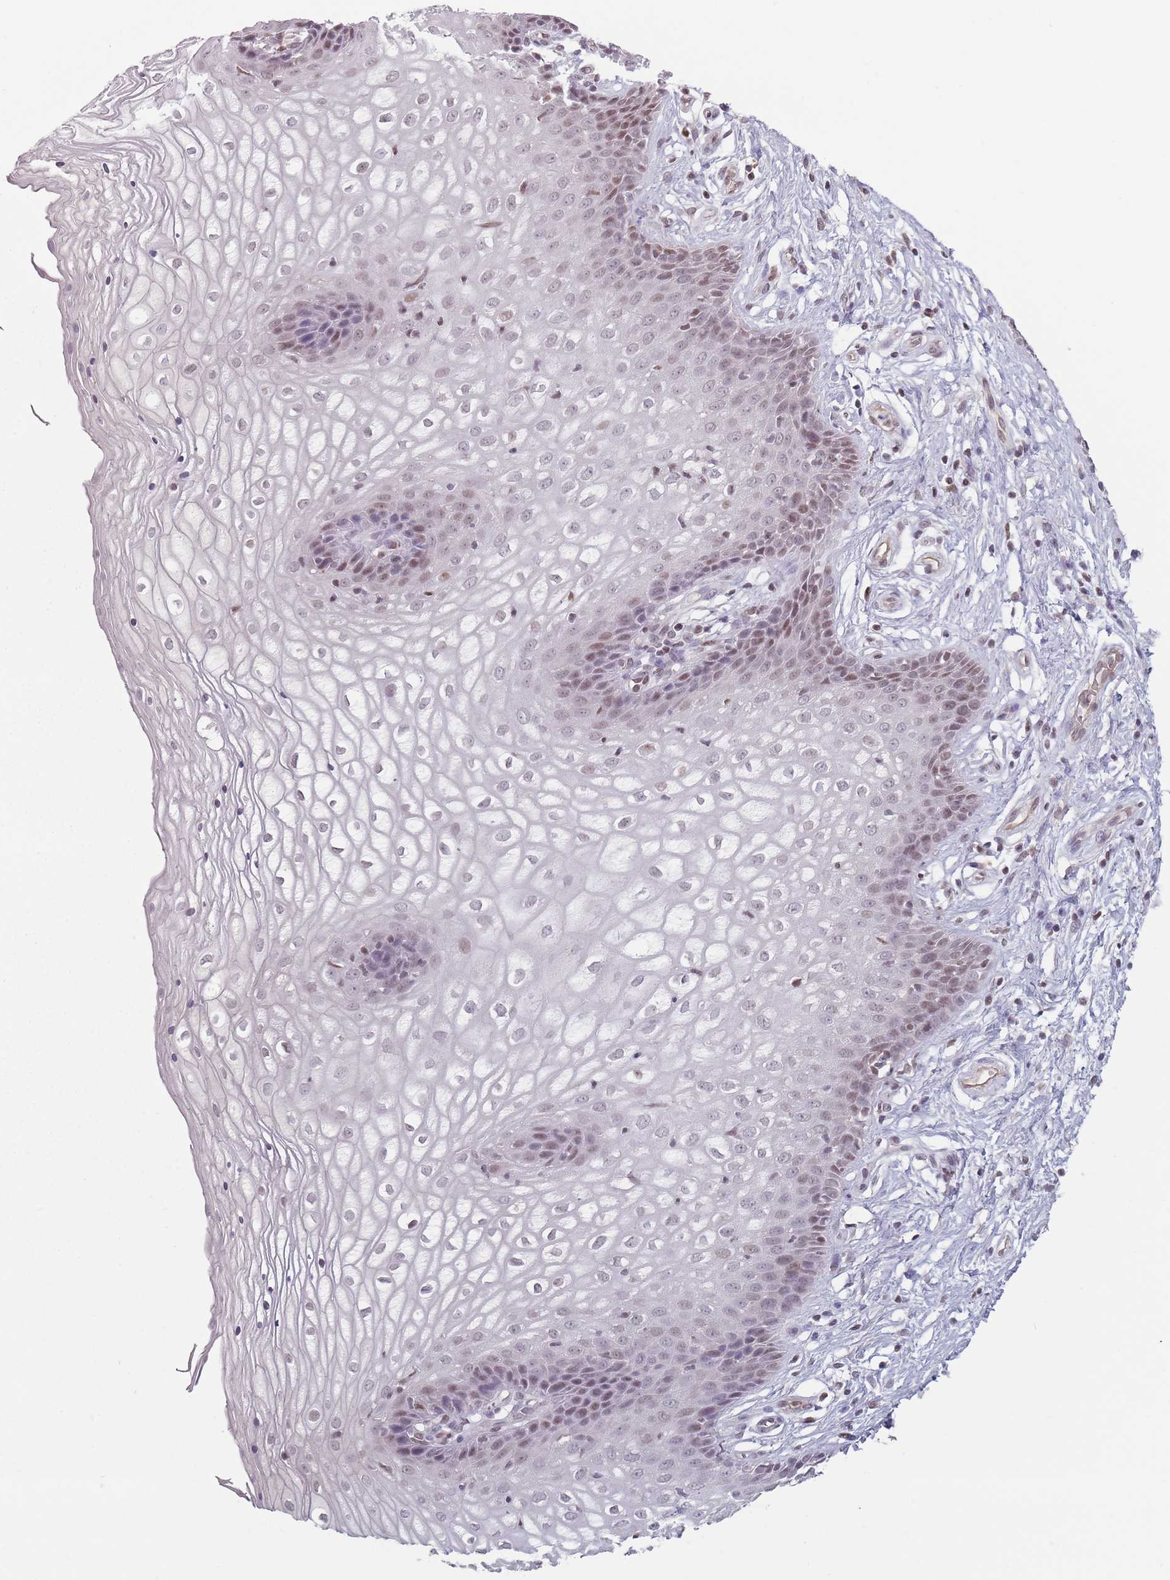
{"staining": {"intensity": "moderate", "quantity": "<25%", "location": "nuclear"}, "tissue": "vagina", "cell_type": "Squamous epithelial cells", "image_type": "normal", "snomed": [{"axis": "morphology", "description": "Normal tissue, NOS"}, {"axis": "topography", "description": "Vagina"}], "caption": "IHC of benign vagina shows low levels of moderate nuclear positivity in approximately <25% of squamous epithelial cells.", "gene": "SH3BGRL2", "patient": {"sex": "female", "age": 34}}